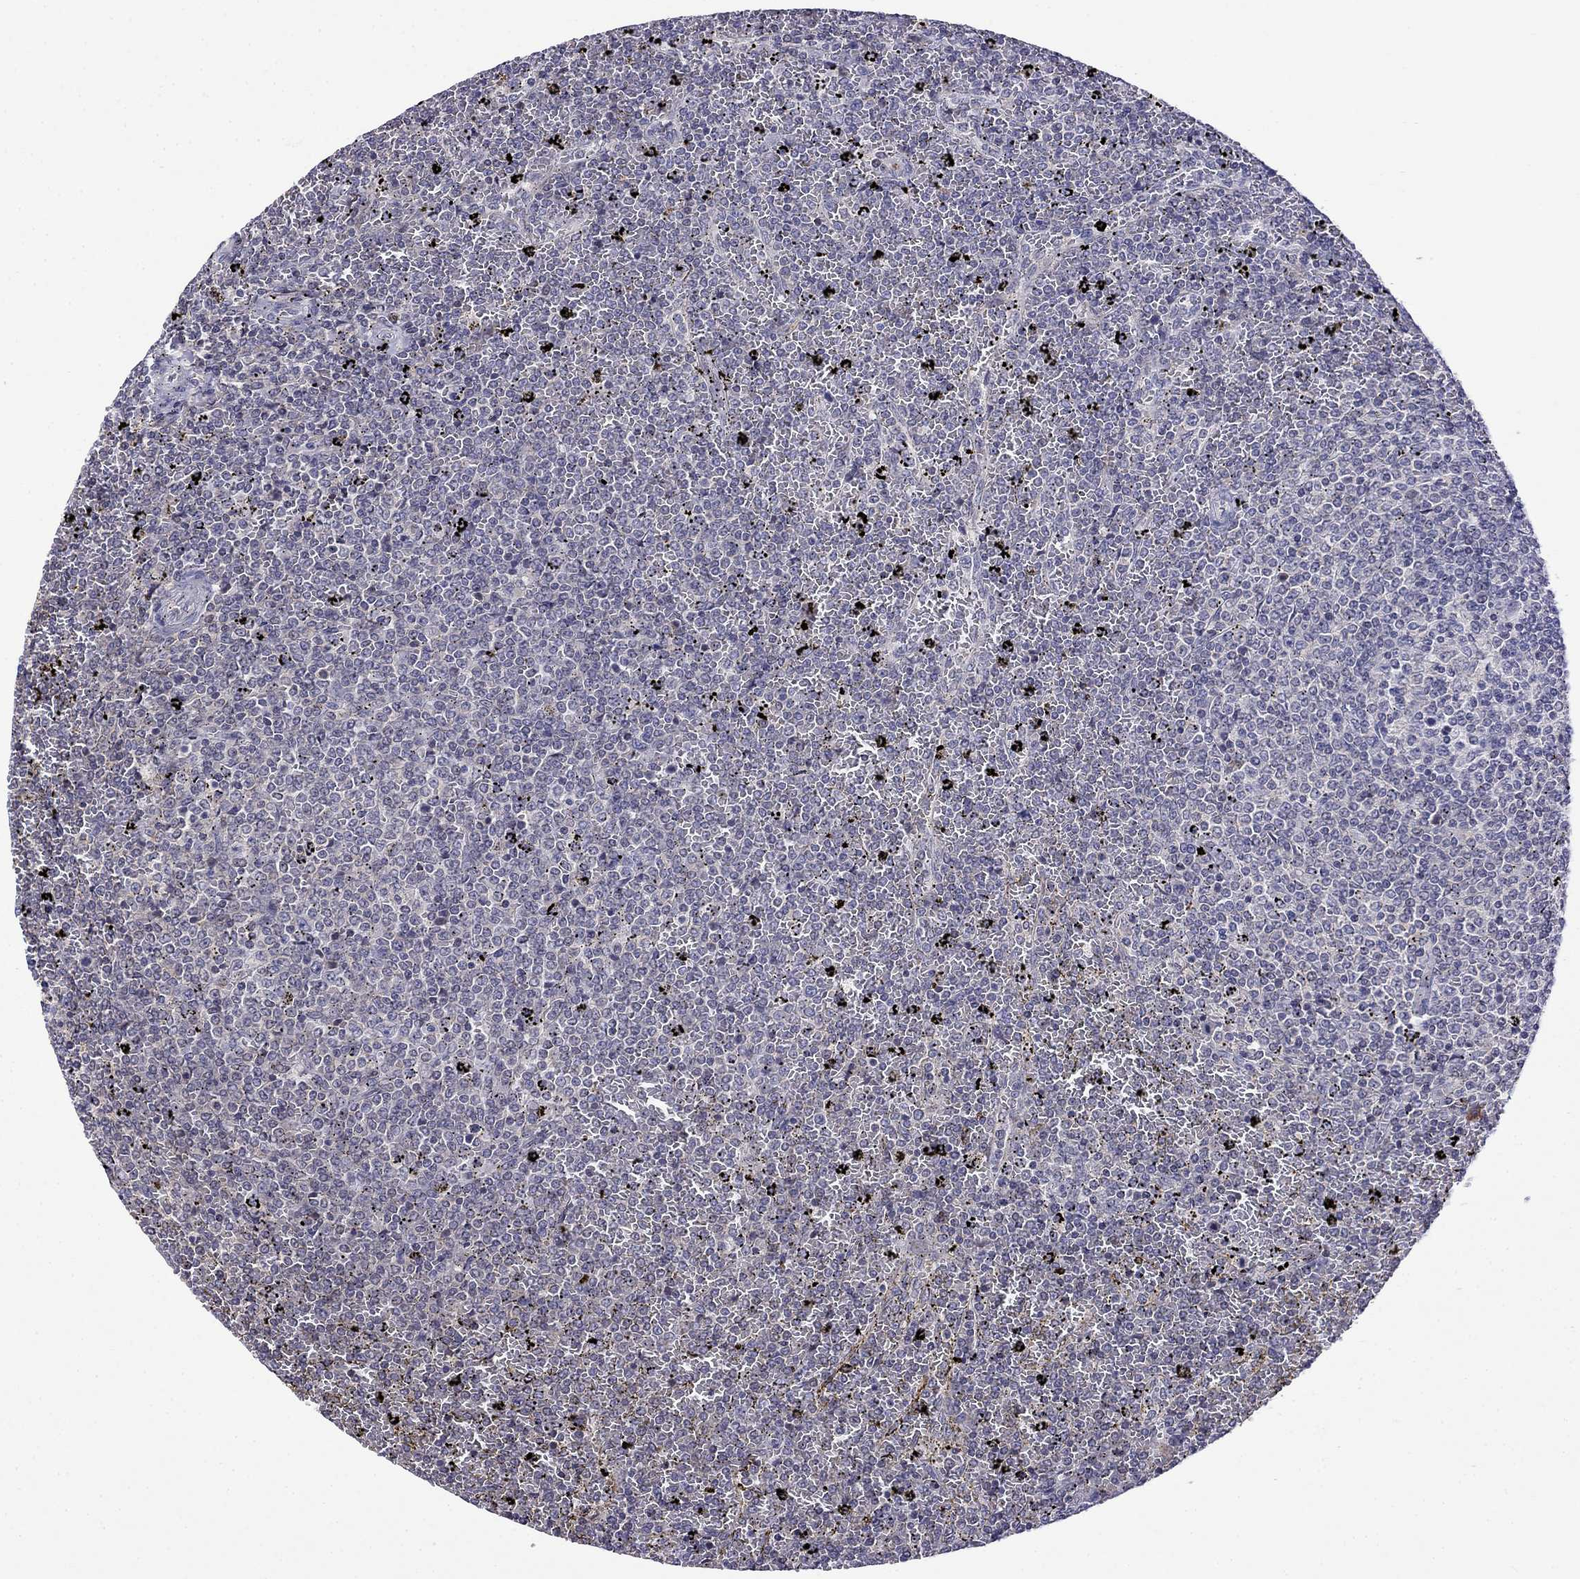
{"staining": {"intensity": "negative", "quantity": "none", "location": "none"}, "tissue": "lymphoma", "cell_type": "Tumor cells", "image_type": "cancer", "snomed": [{"axis": "morphology", "description": "Malignant lymphoma, non-Hodgkin's type, Low grade"}, {"axis": "topography", "description": "Spleen"}], "caption": "DAB immunohistochemical staining of human malignant lymphoma, non-Hodgkin's type (low-grade) reveals no significant positivity in tumor cells.", "gene": "PRR18", "patient": {"sex": "female", "age": 77}}